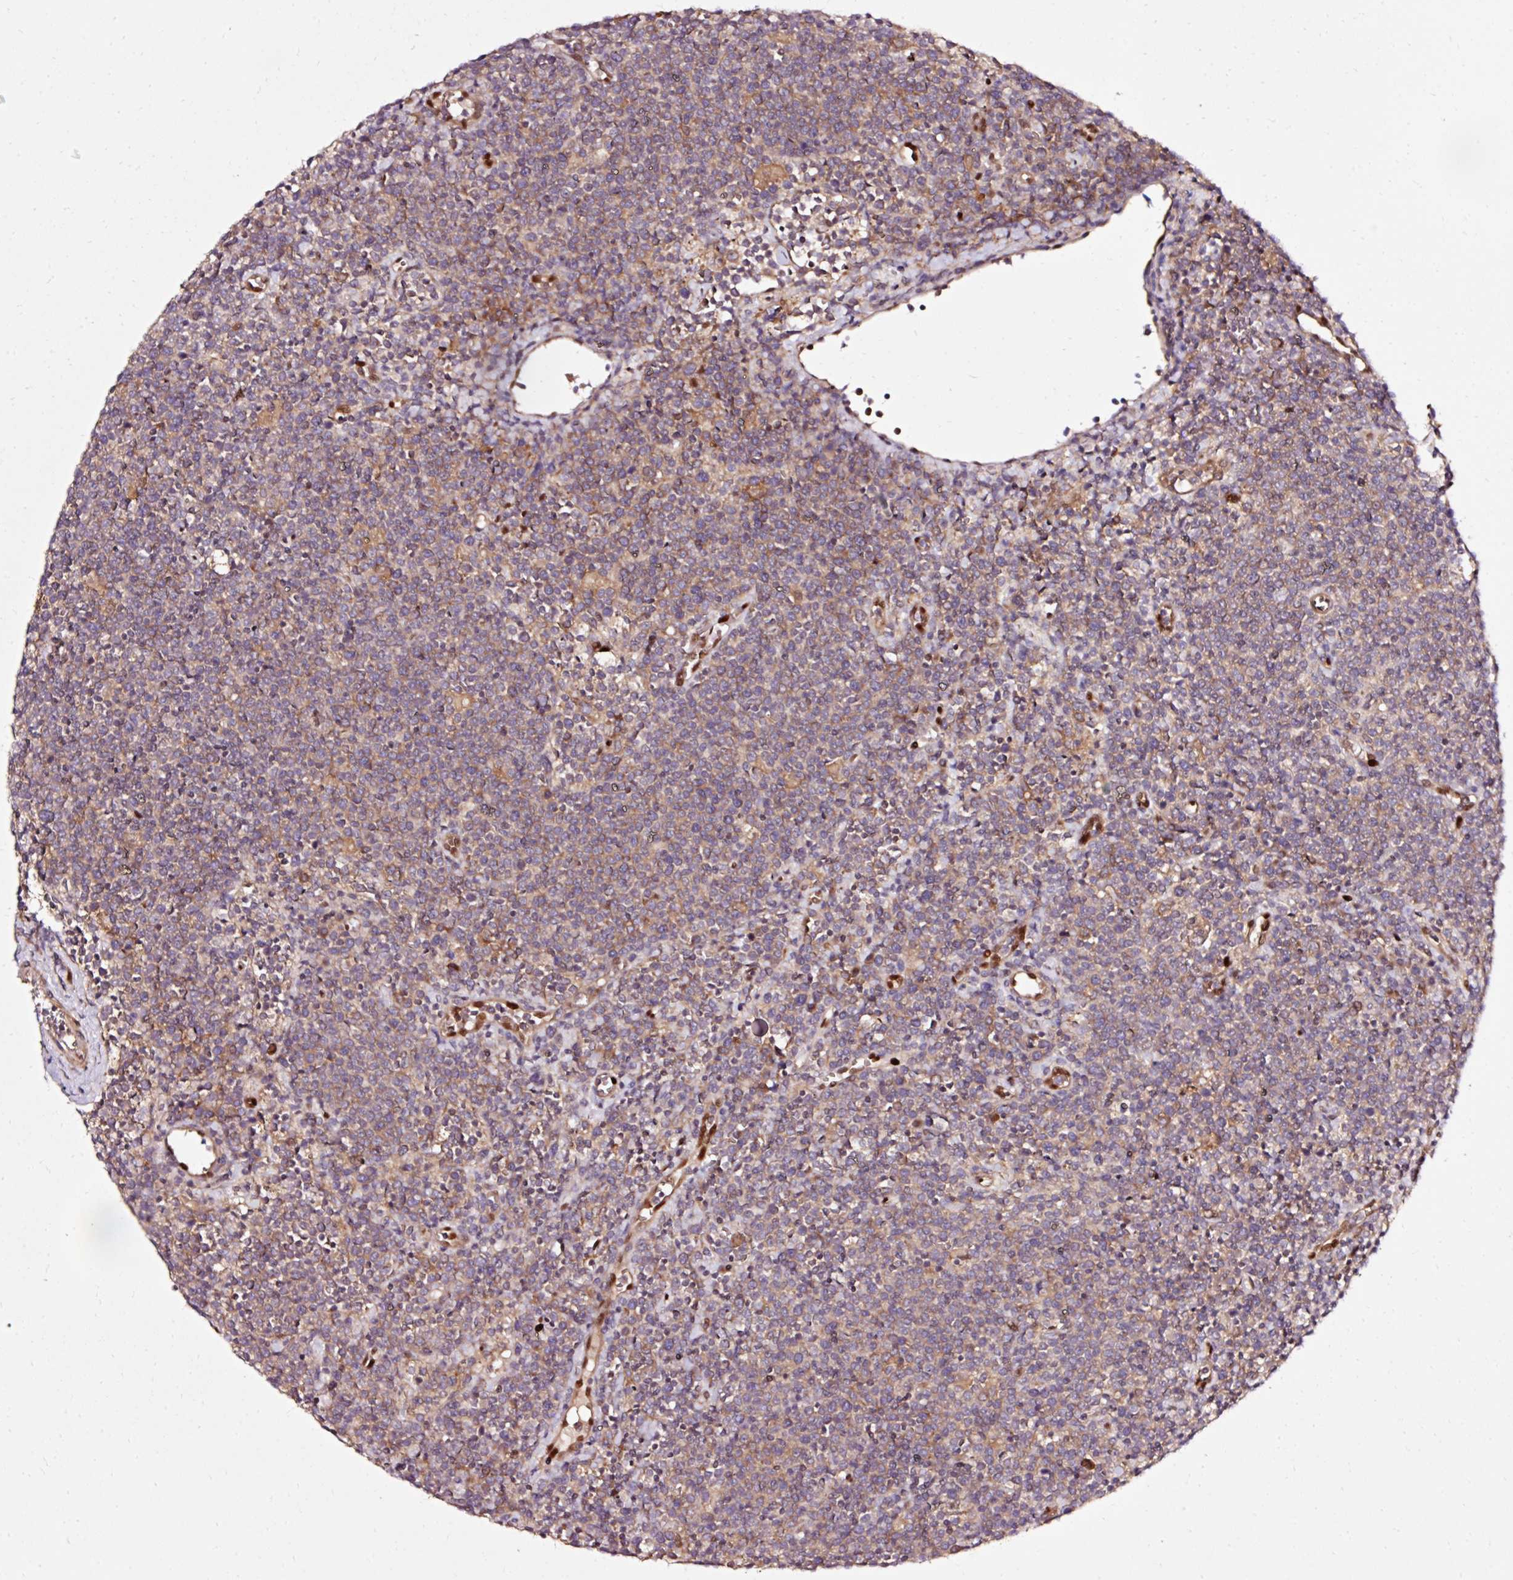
{"staining": {"intensity": "moderate", "quantity": "25%-75%", "location": "cytoplasmic/membranous"}, "tissue": "lymphoma", "cell_type": "Tumor cells", "image_type": "cancer", "snomed": [{"axis": "morphology", "description": "Malignant lymphoma, non-Hodgkin's type, High grade"}, {"axis": "topography", "description": "Lymph node"}], "caption": "DAB immunohistochemical staining of human high-grade malignant lymphoma, non-Hodgkin's type shows moderate cytoplasmic/membranous protein staining in approximately 25%-75% of tumor cells. The protein of interest is stained brown, and the nuclei are stained in blue (DAB (3,3'-diaminobenzidine) IHC with brightfield microscopy, high magnification).", "gene": "NAPA", "patient": {"sex": "male", "age": 61}}